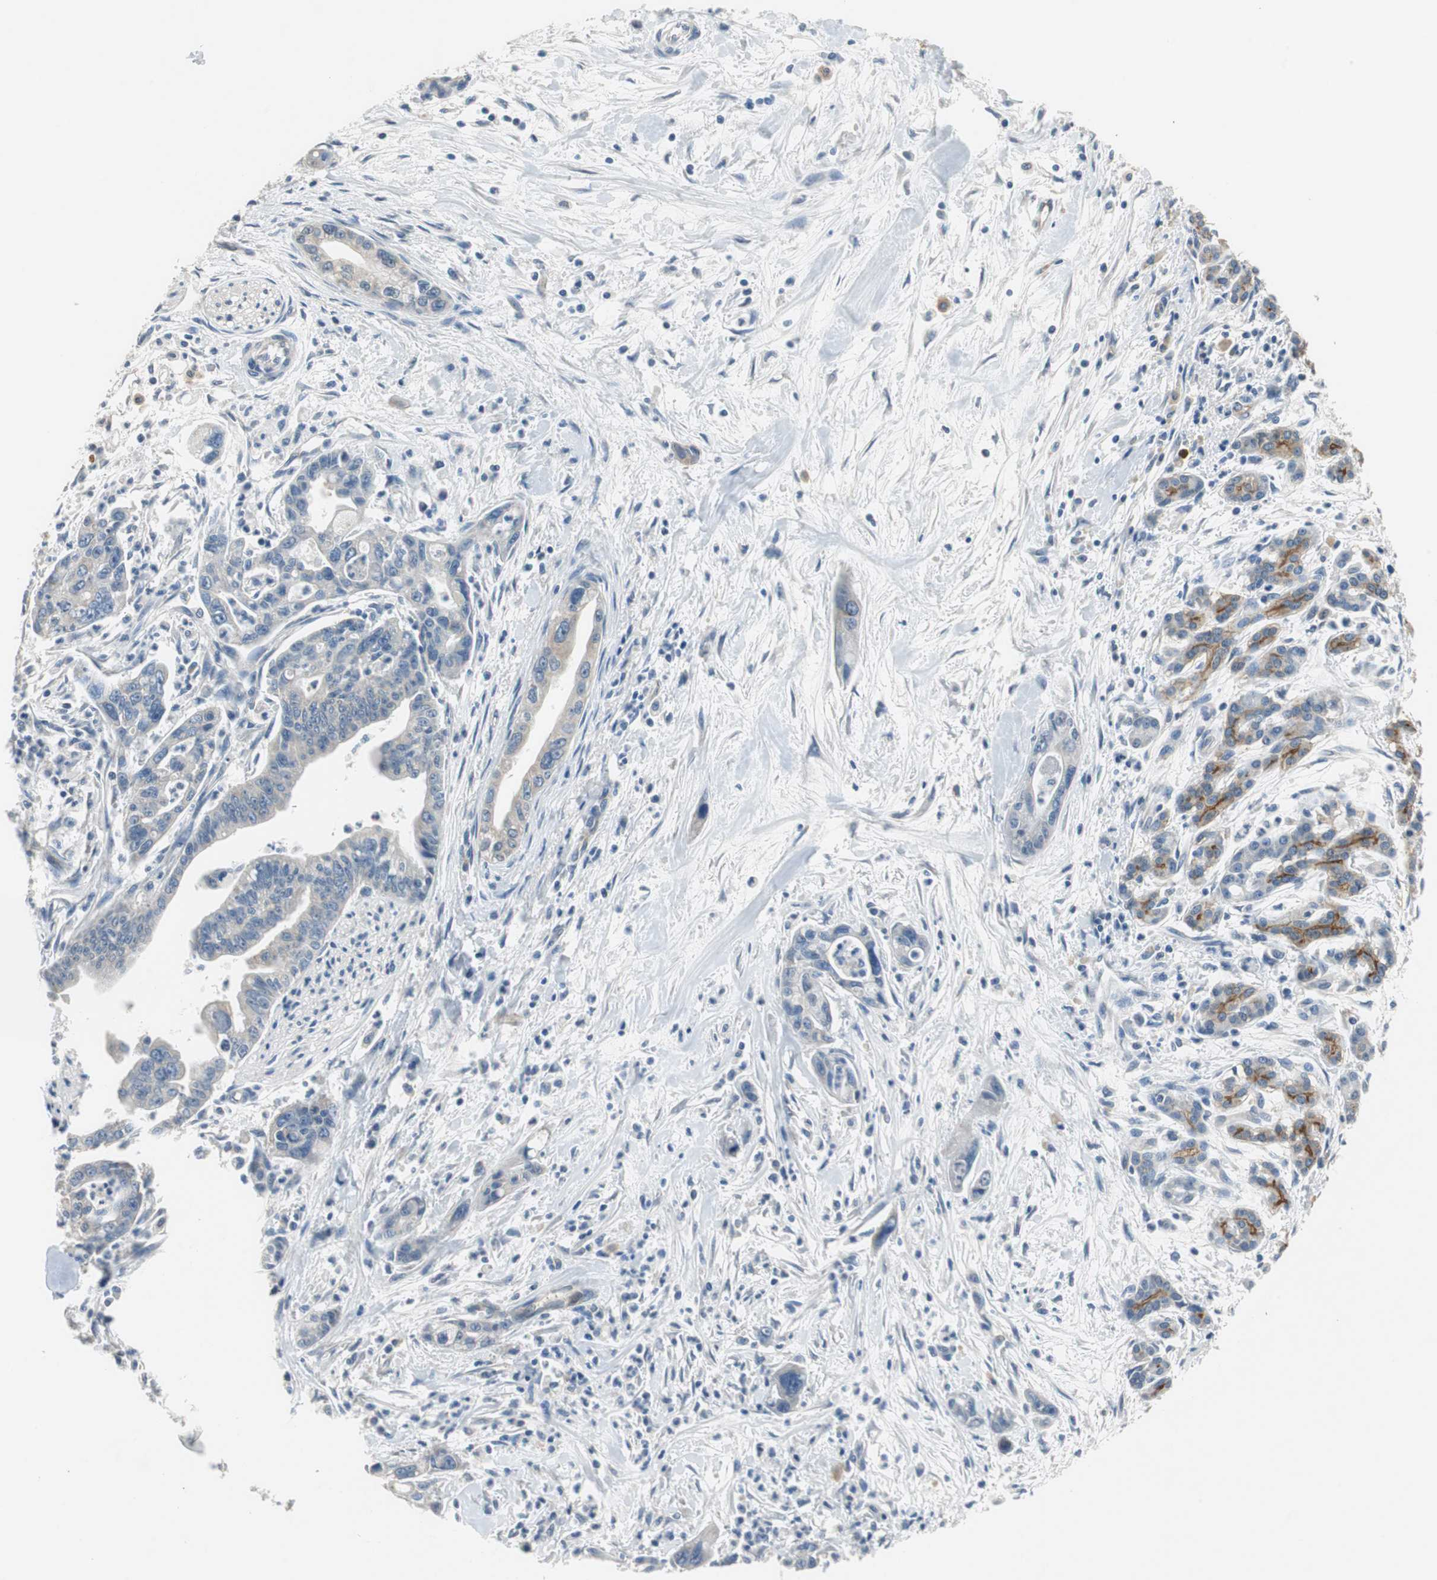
{"staining": {"intensity": "negative", "quantity": "none", "location": "none"}, "tissue": "pancreatic cancer", "cell_type": "Tumor cells", "image_type": "cancer", "snomed": [{"axis": "morphology", "description": "Adenocarcinoma, NOS"}, {"axis": "topography", "description": "Pancreas"}], "caption": "IHC micrograph of human pancreatic cancer (adenocarcinoma) stained for a protein (brown), which demonstrates no expression in tumor cells.", "gene": "MTIF2", "patient": {"sex": "male", "age": 70}}